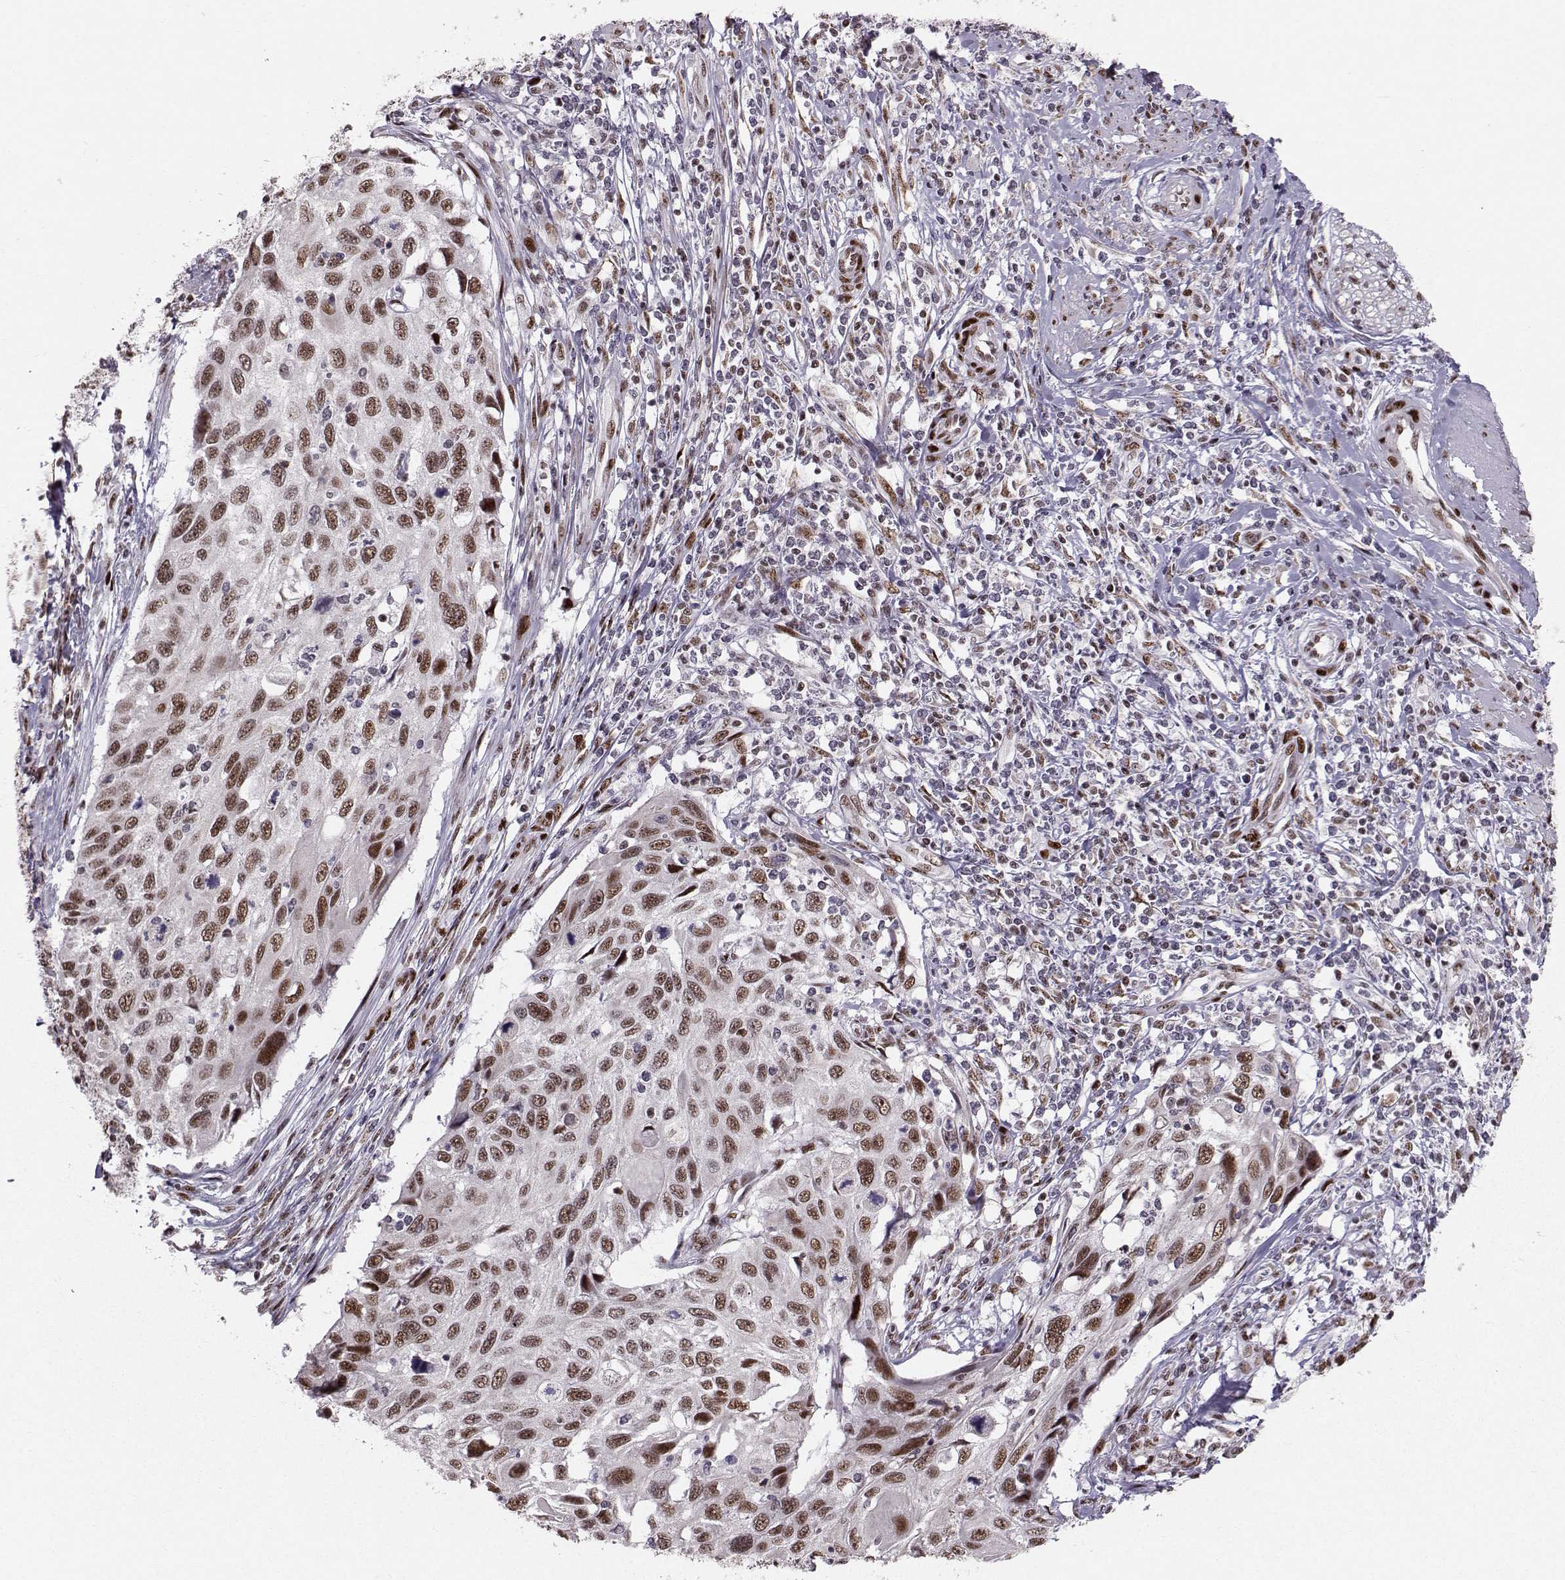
{"staining": {"intensity": "strong", "quantity": ">75%", "location": "nuclear"}, "tissue": "cervical cancer", "cell_type": "Tumor cells", "image_type": "cancer", "snomed": [{"axis": "morphology", "description": "Squamous cell carcinoma, NOS"}, {"axis": "topography", "description": "Cervix"}], "caption": "The photomicrograph shows staining of cervical cancer (squamous cell carcinoma), revealing strong nuclear protein staining (brown color) within tumor cells.", "gene": "SNAPC2", "patient": {"sex": "female", "age": 70}}